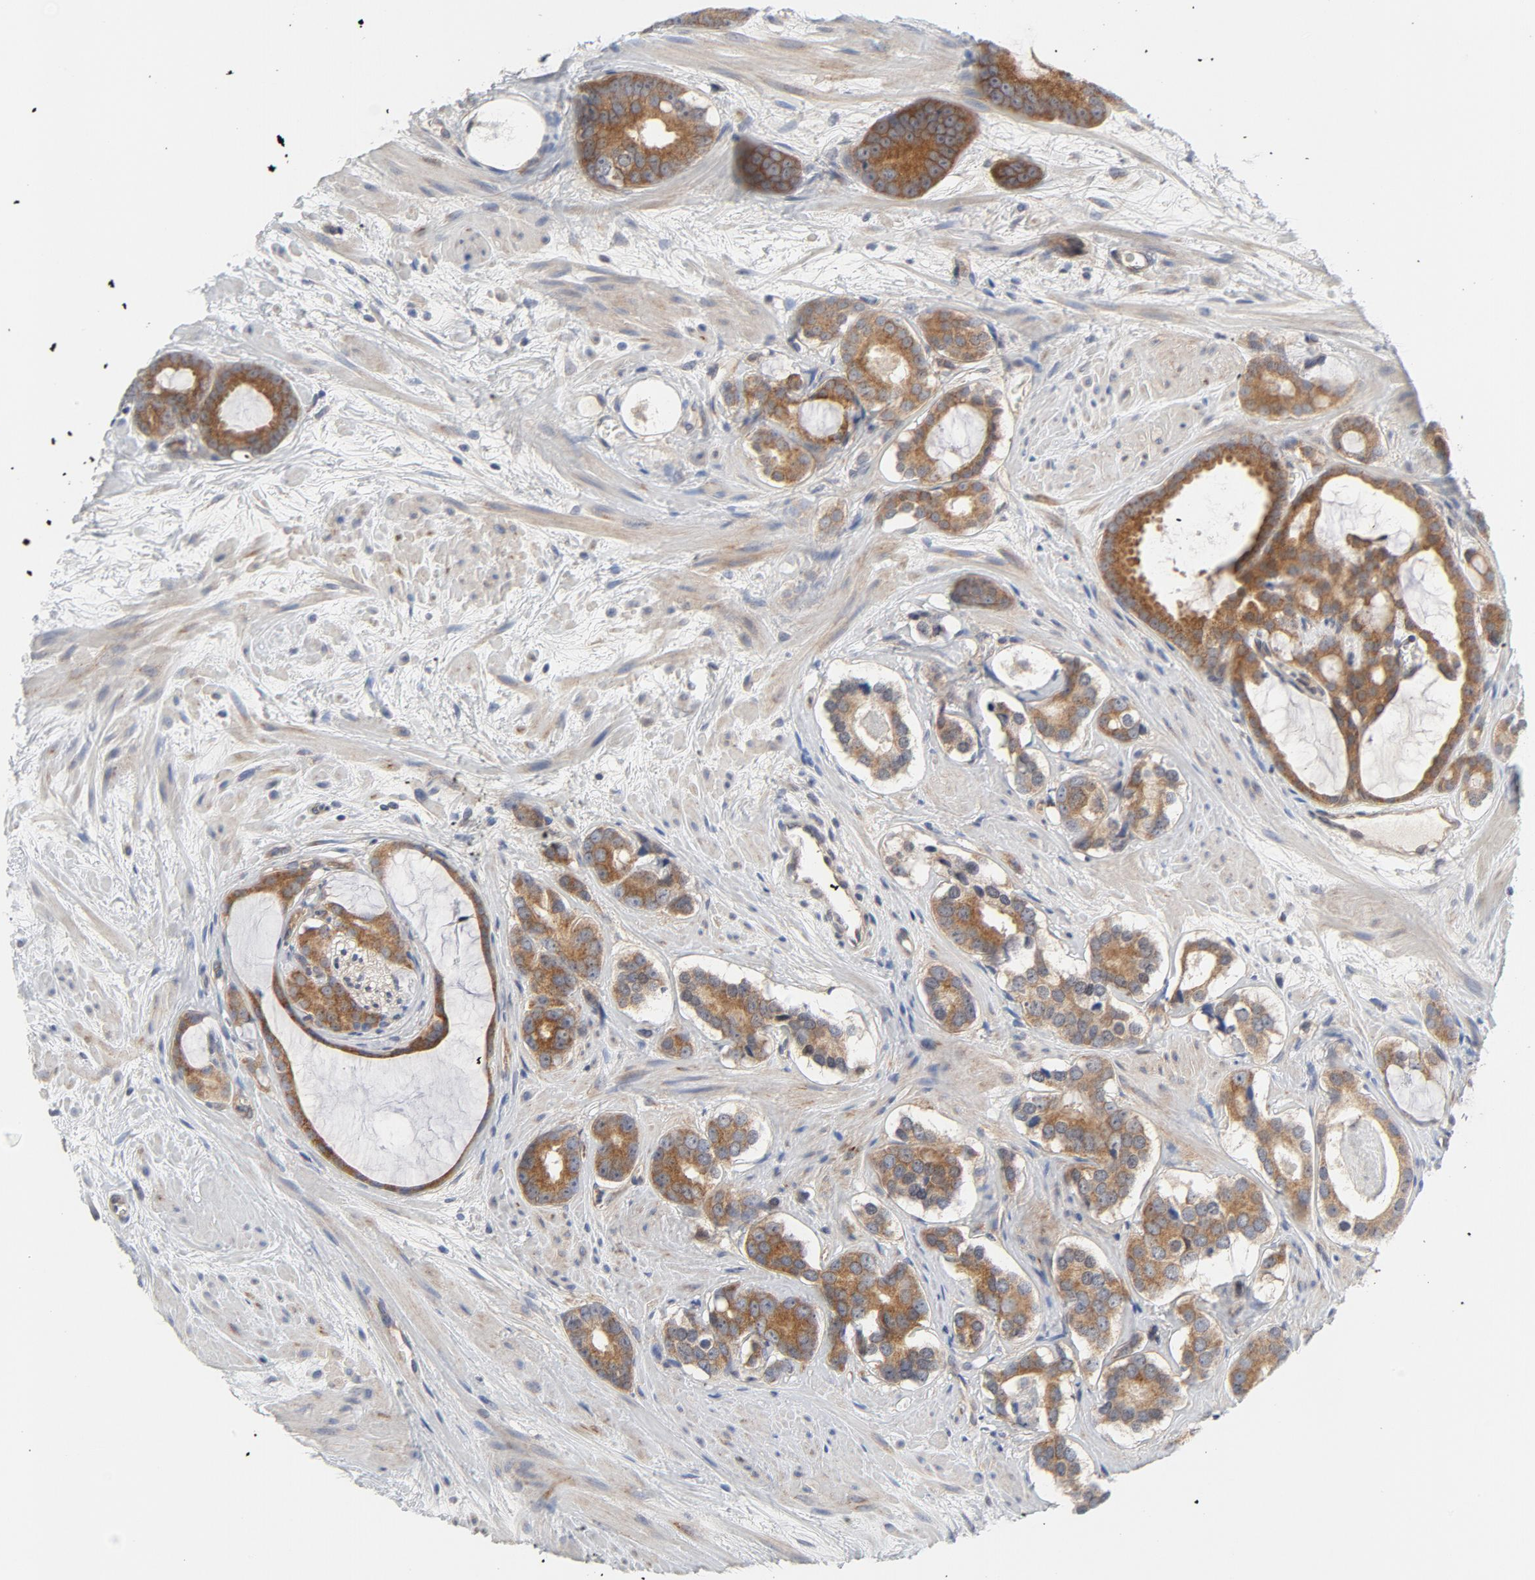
{"staining": {"intensity": "strong", "quantity": ">75%", "location": "cytoplasmic/membranous"}, "tissue": "prostate cancer", "cell_type": "Tumor cells", "image_type": "cancer", "snomed": [{"axis": "morphology", "description": "Adenocarcinoma, Low grade"}, {"axis": "topography", "description": "Prostate"}], "caption": "Human prostate low-grade adenocarcinoma stained for a protein (brown) exhibits strong cytoplasmic/membranous positive positivity in about >75% of tumor cells.", "gene": "BAD", "patient": {"sex": "male", "age": 57}}